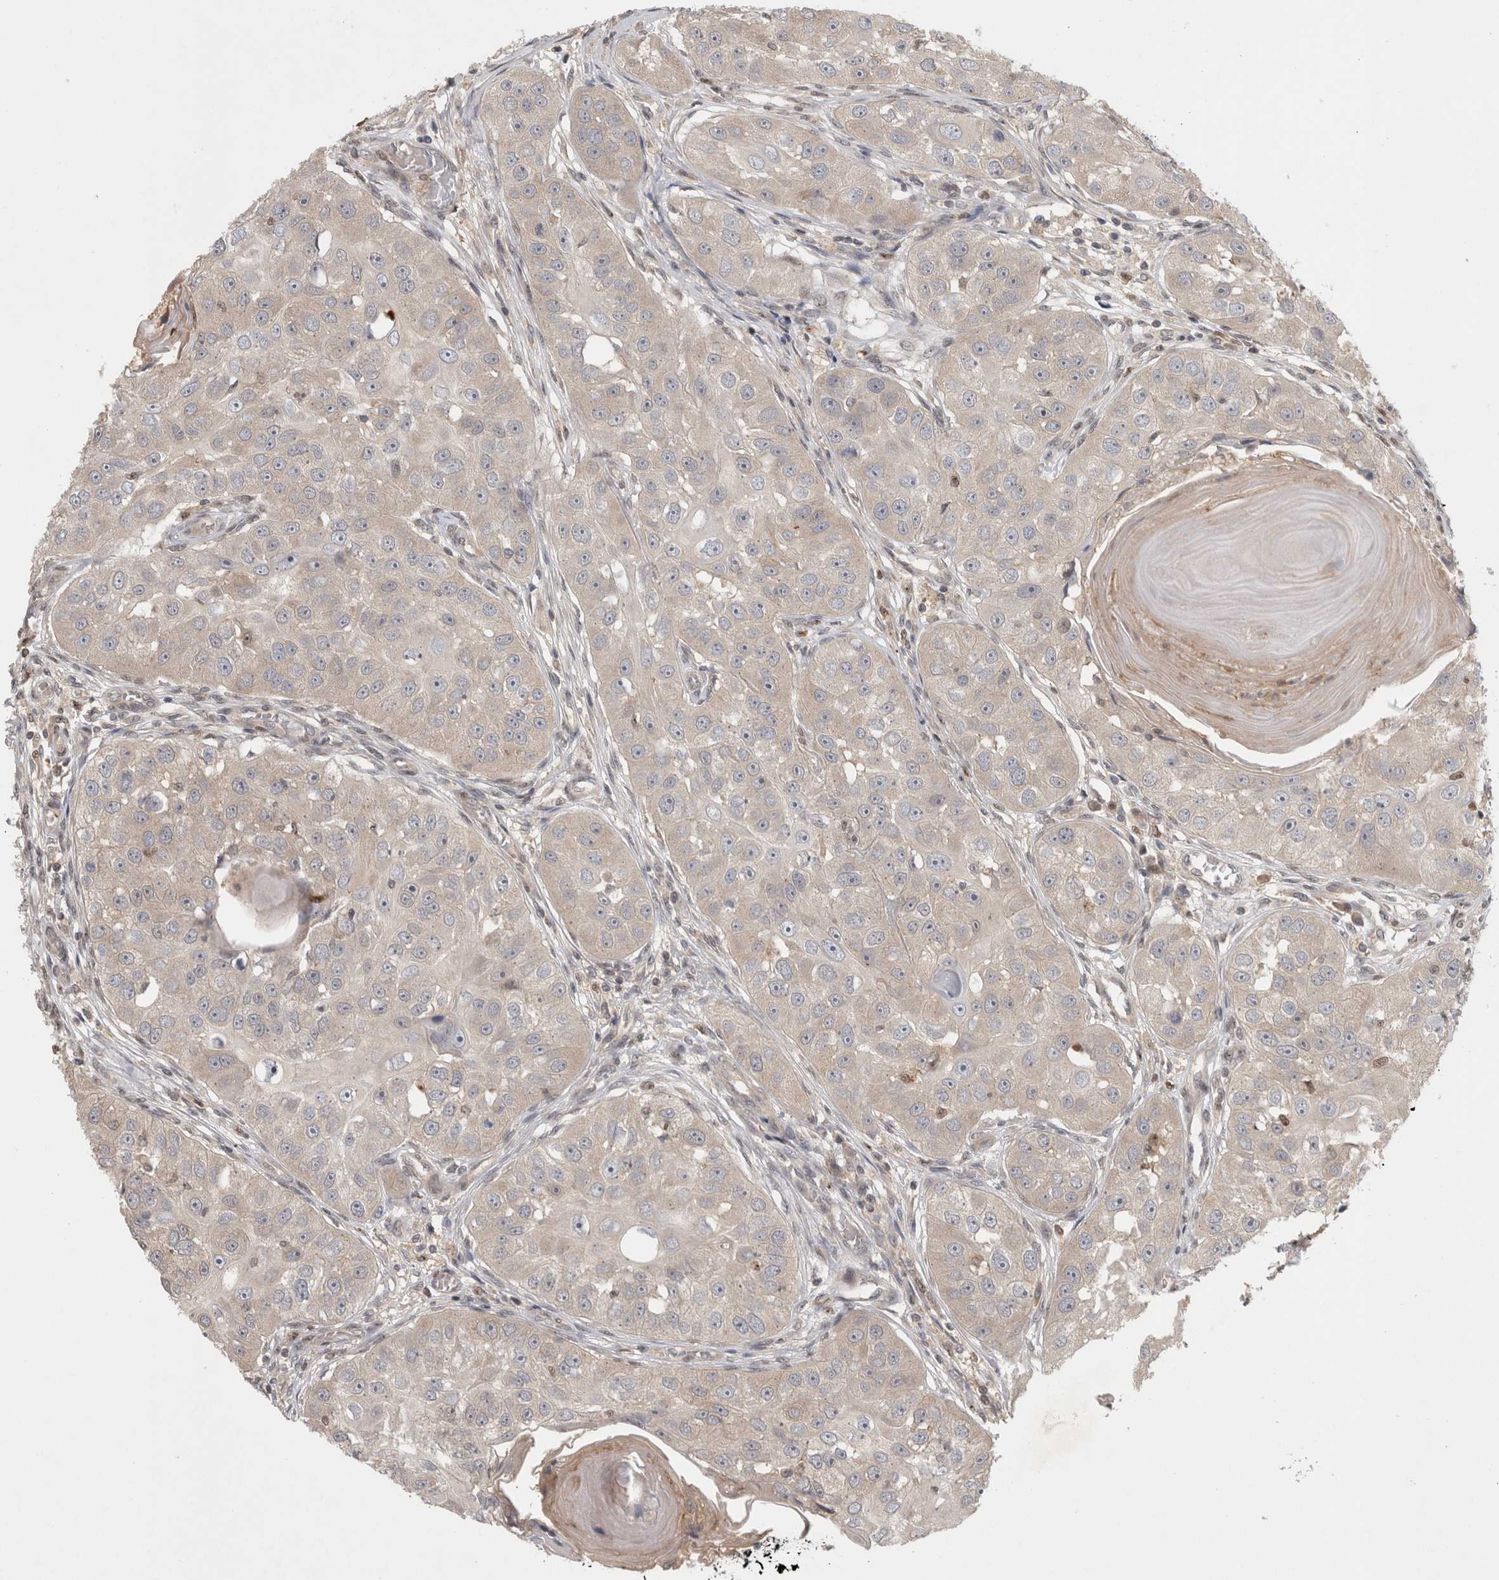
{"staining": {"intensity": "weak", "quantity": "25%-75%", "location": "cytoplasmic/membranous"}, "tissue": "head and neck cancer", "cell_type": "Tumor cells", "image_type": "cancer", "snomed": [{"axis": "morphology", "description": "Normal tissue, NOS"}, {"axis": "morphology", "description": "Squamous cell carcinoma, NOS"}, {"axis": "topography", "description": "Skeletal muscle"}, {"axis": "topography", "description": "Head-Neck"}], "caption": "Protein expression analysis of human squamous cell carcinoma (head and neck) reveals weak cytoplasmic/membranous staining in approximately 25%-75% of tumor cells.", "gene": "PIGP", "patient": {"sex": "male", "age": 51}}